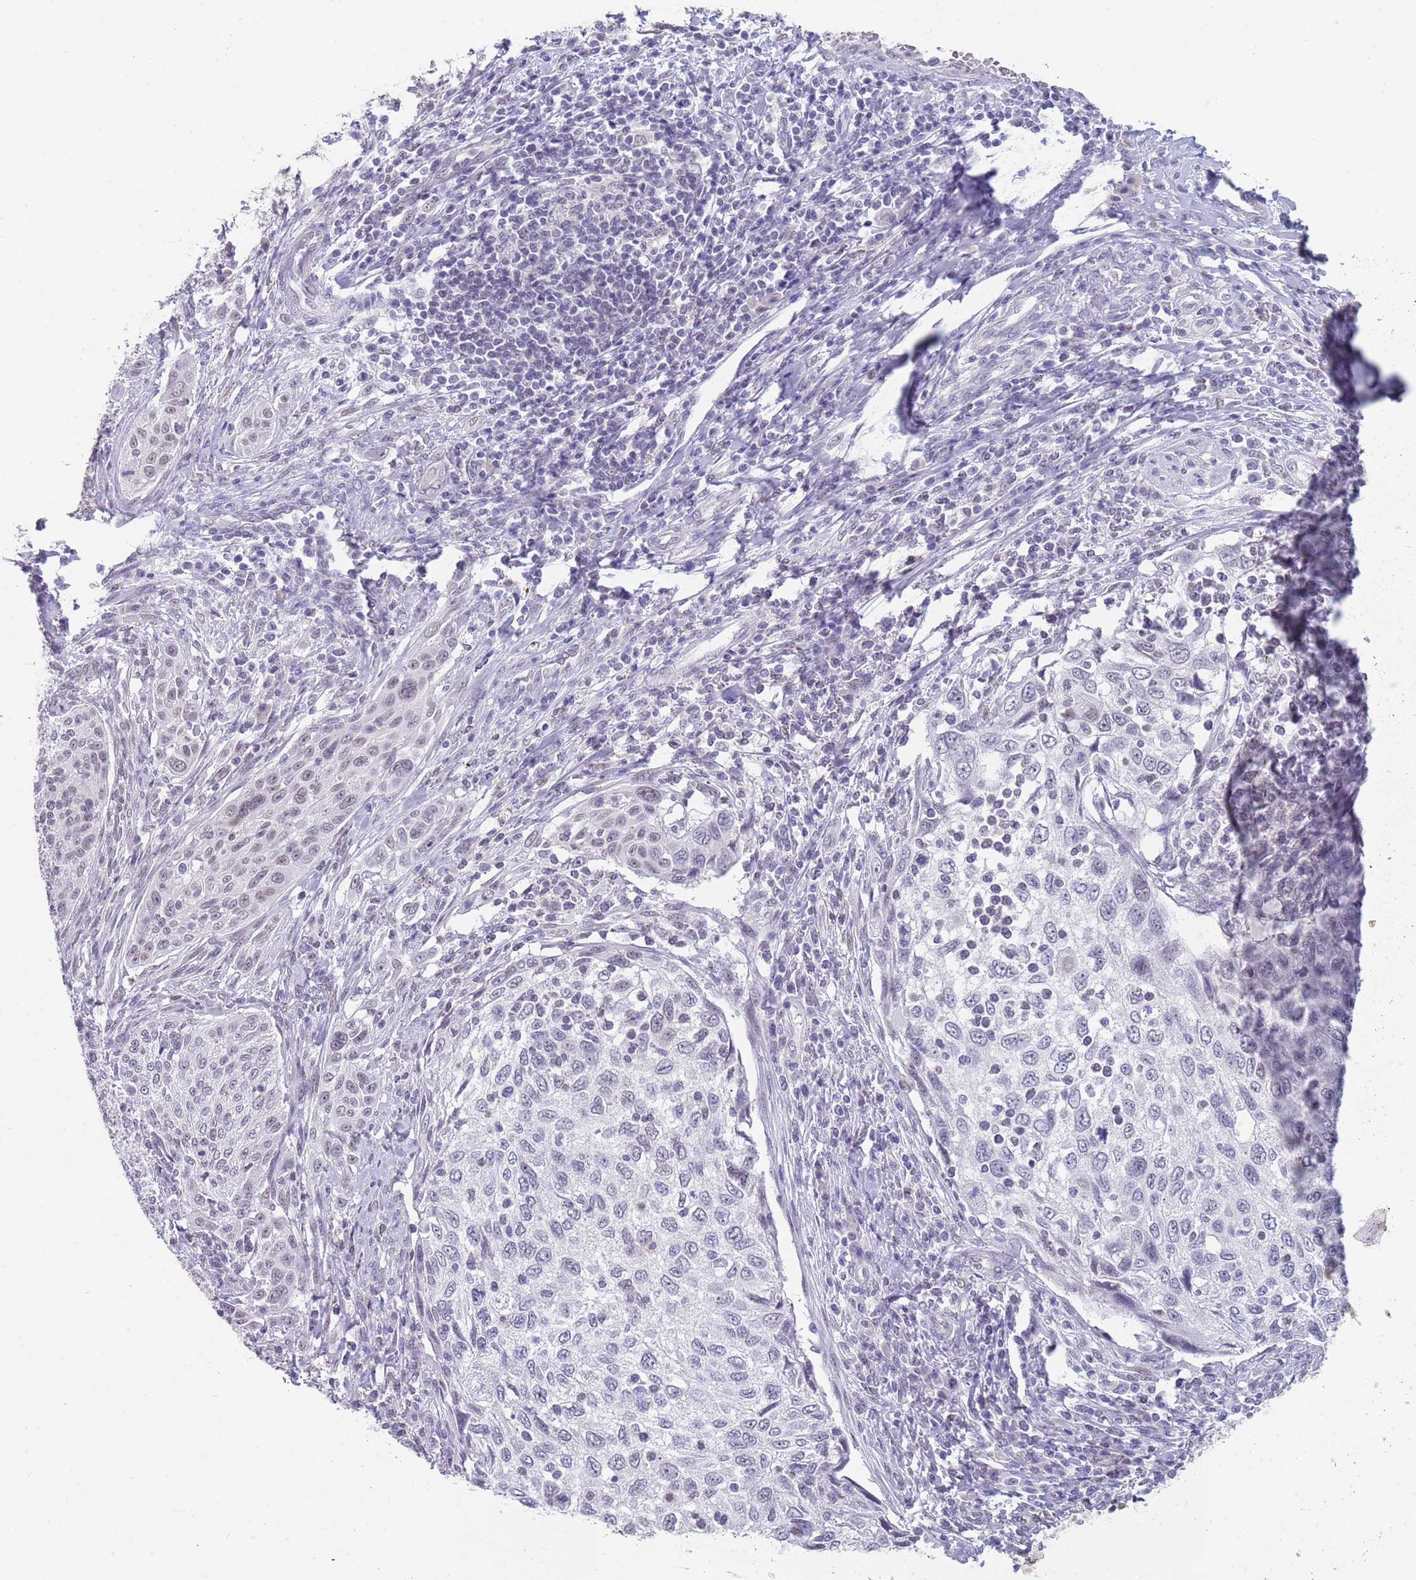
{"staining": {"intensity": "negative", "quantity": "none", "location": "none"}, "tissue": "cervical cancer", "cell_type": "Tumor cells", "image_type": "cancer", "snomed": [{"axis": "morphology", "description": "Squamous cell carcinoma, NOS"}, {"axis": "topography", "description": "Cervix"}], "caption": "Immunohistochemistry (IHC) image of human cervical cancer stained for a protein (brown), which shows no expression in tumor cells. (DAB immunohistochemistry, high magnification).", "gene": "SEPHS2", "patient": {"sex": "female", "age": 70}}